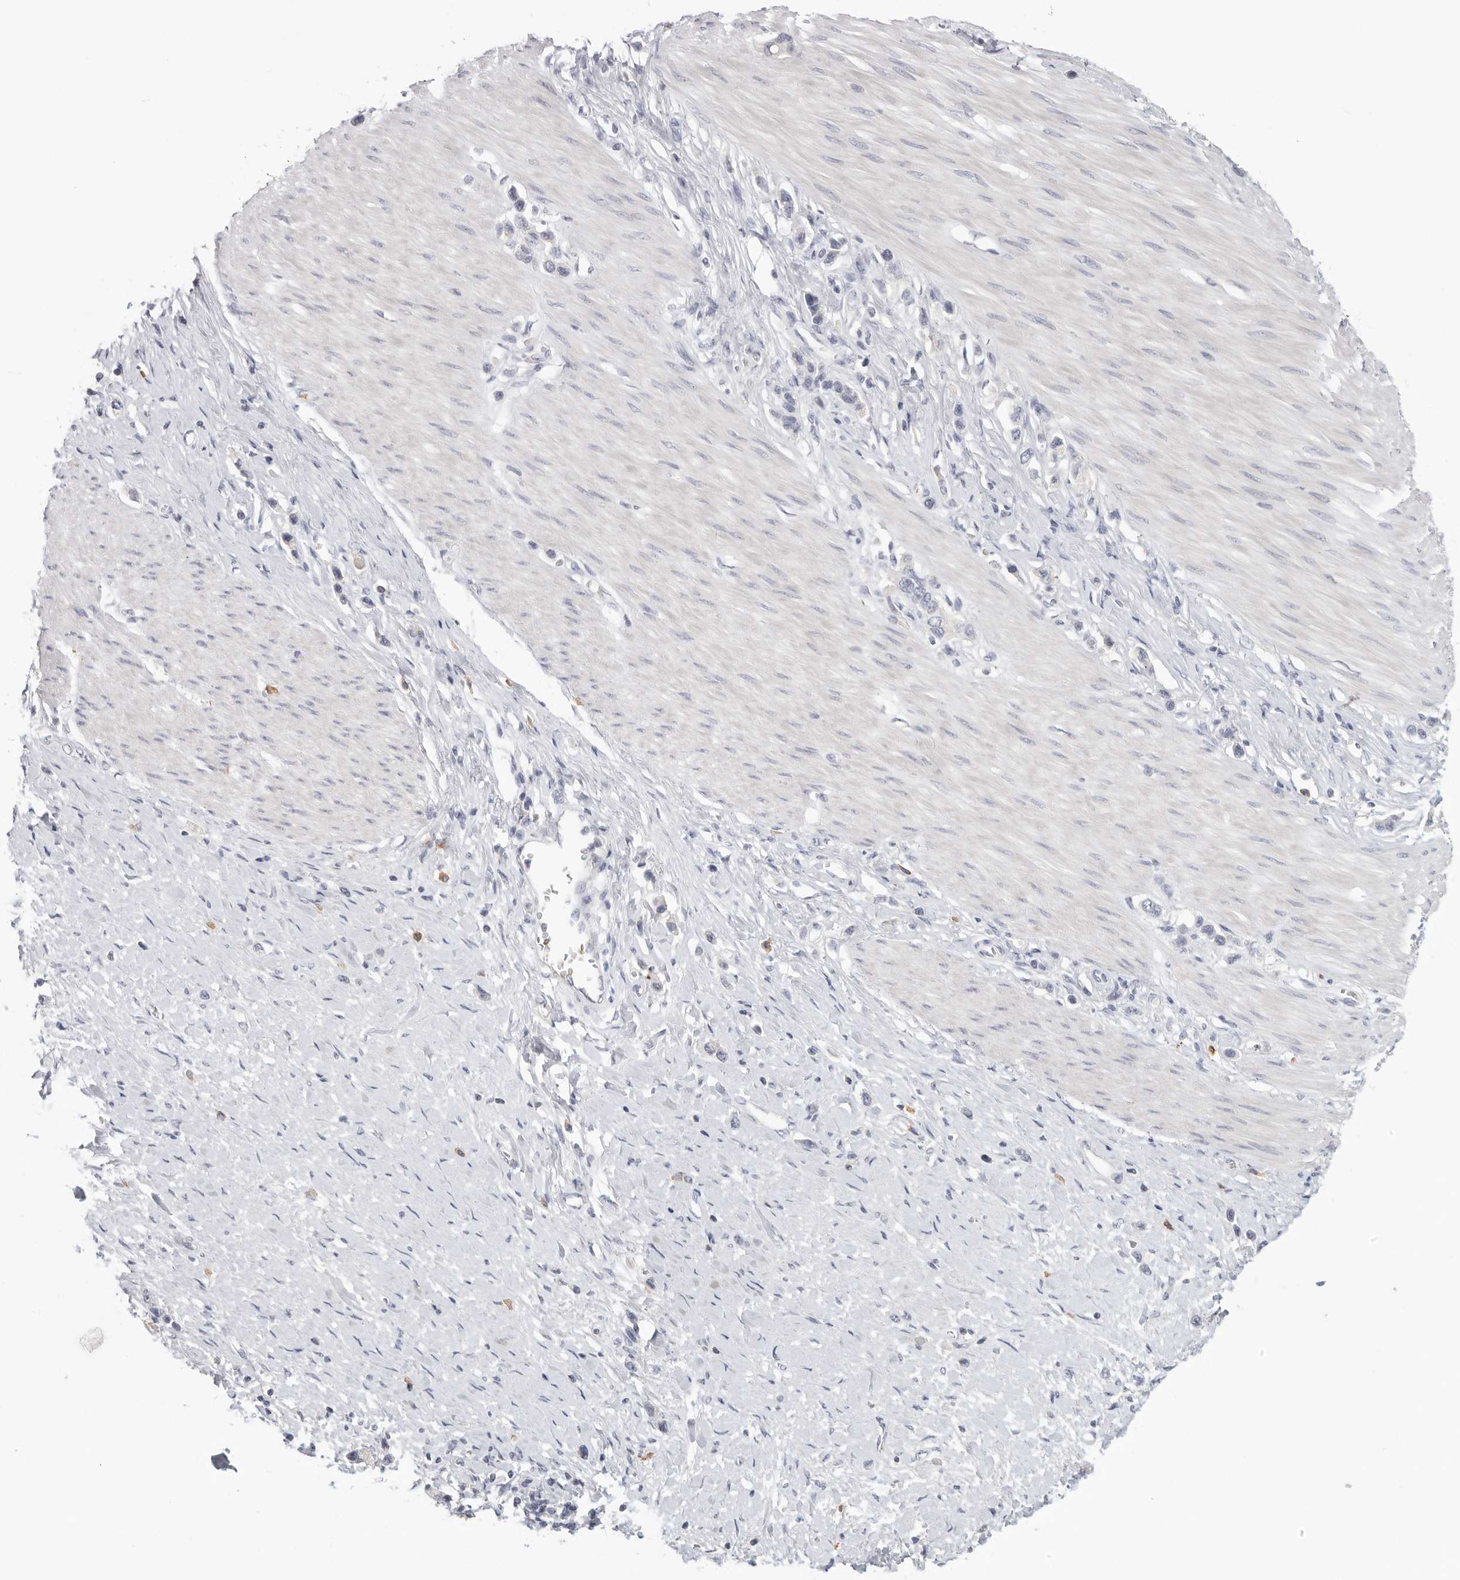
{"staining": {"intensity": "negative", "quantity": "none", "location": "none"}, "tissue": "stomach cancer", "cell_type": "Tumor cells", "image_type": "cancer", "snomed": [{"axis": "morphology", "description": "Adenocarcinoma, NOS"}, {"axis": "topography", "description": "Stomach"}], "caption": "Histopathology image shows no protein expression in tumor cells of adenocarcinoma (stomach) tissue.", "gene": "DNAJC11", "patient": {"sex": "female", "age": 65}}